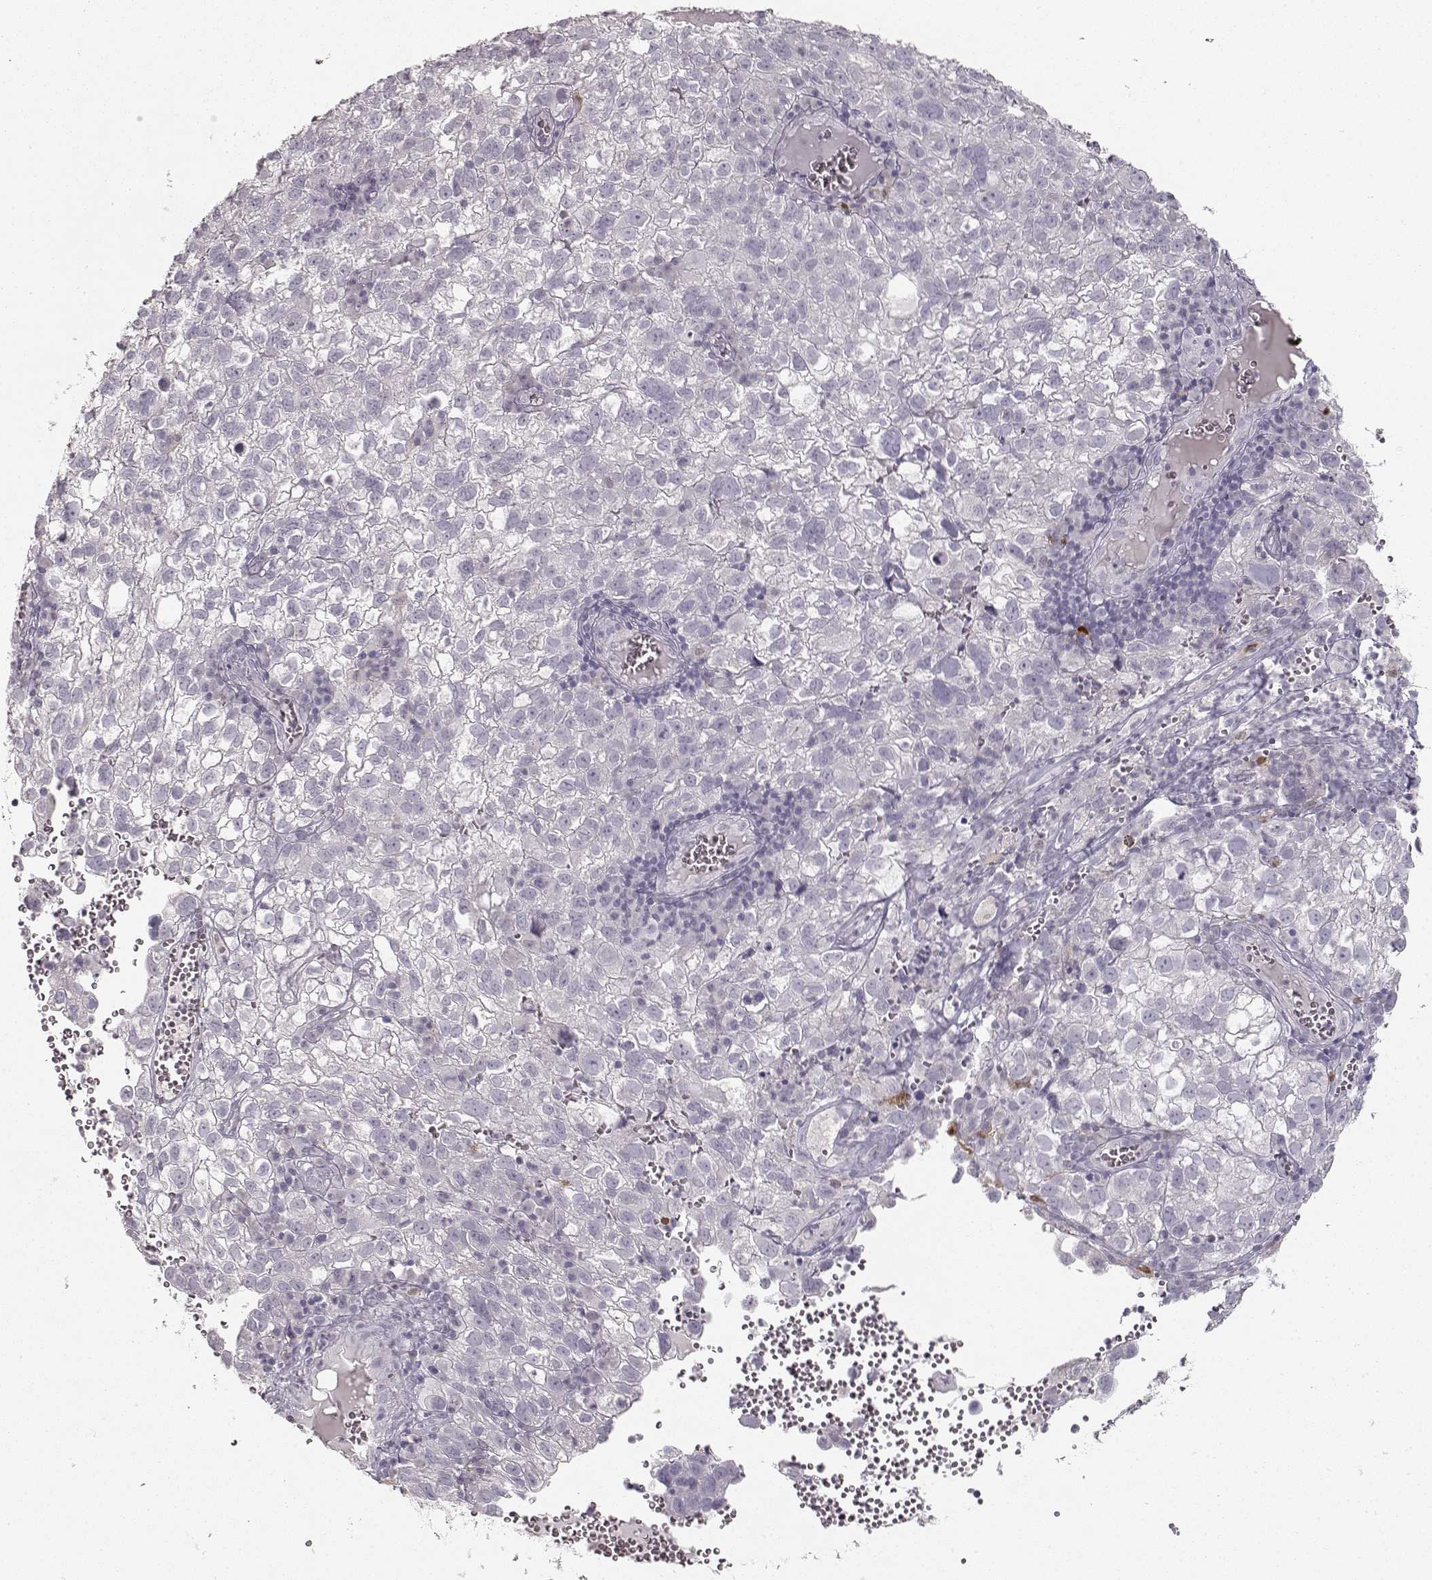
{"staining": {"intensity": "negative", "quantity": "none", "location": "none"}, "tissue": "cervical cancer", "cell_type": "Tumor cells", "image_type": "cancer", "snomed": [{"axis": "morphology", "description": "Squamous cell carcinoma, NOS"}, {"axis": "topography", "description": "Cervix"}], "caption": "A high-resolution histopathology image shows immunohistochemistry (IHC) staining of cervical squamous cell carcinoma, which reveals no significant positivity in tumor cells.", "gene": "S100B", "patient": {"sex": "female", "age": 55}}